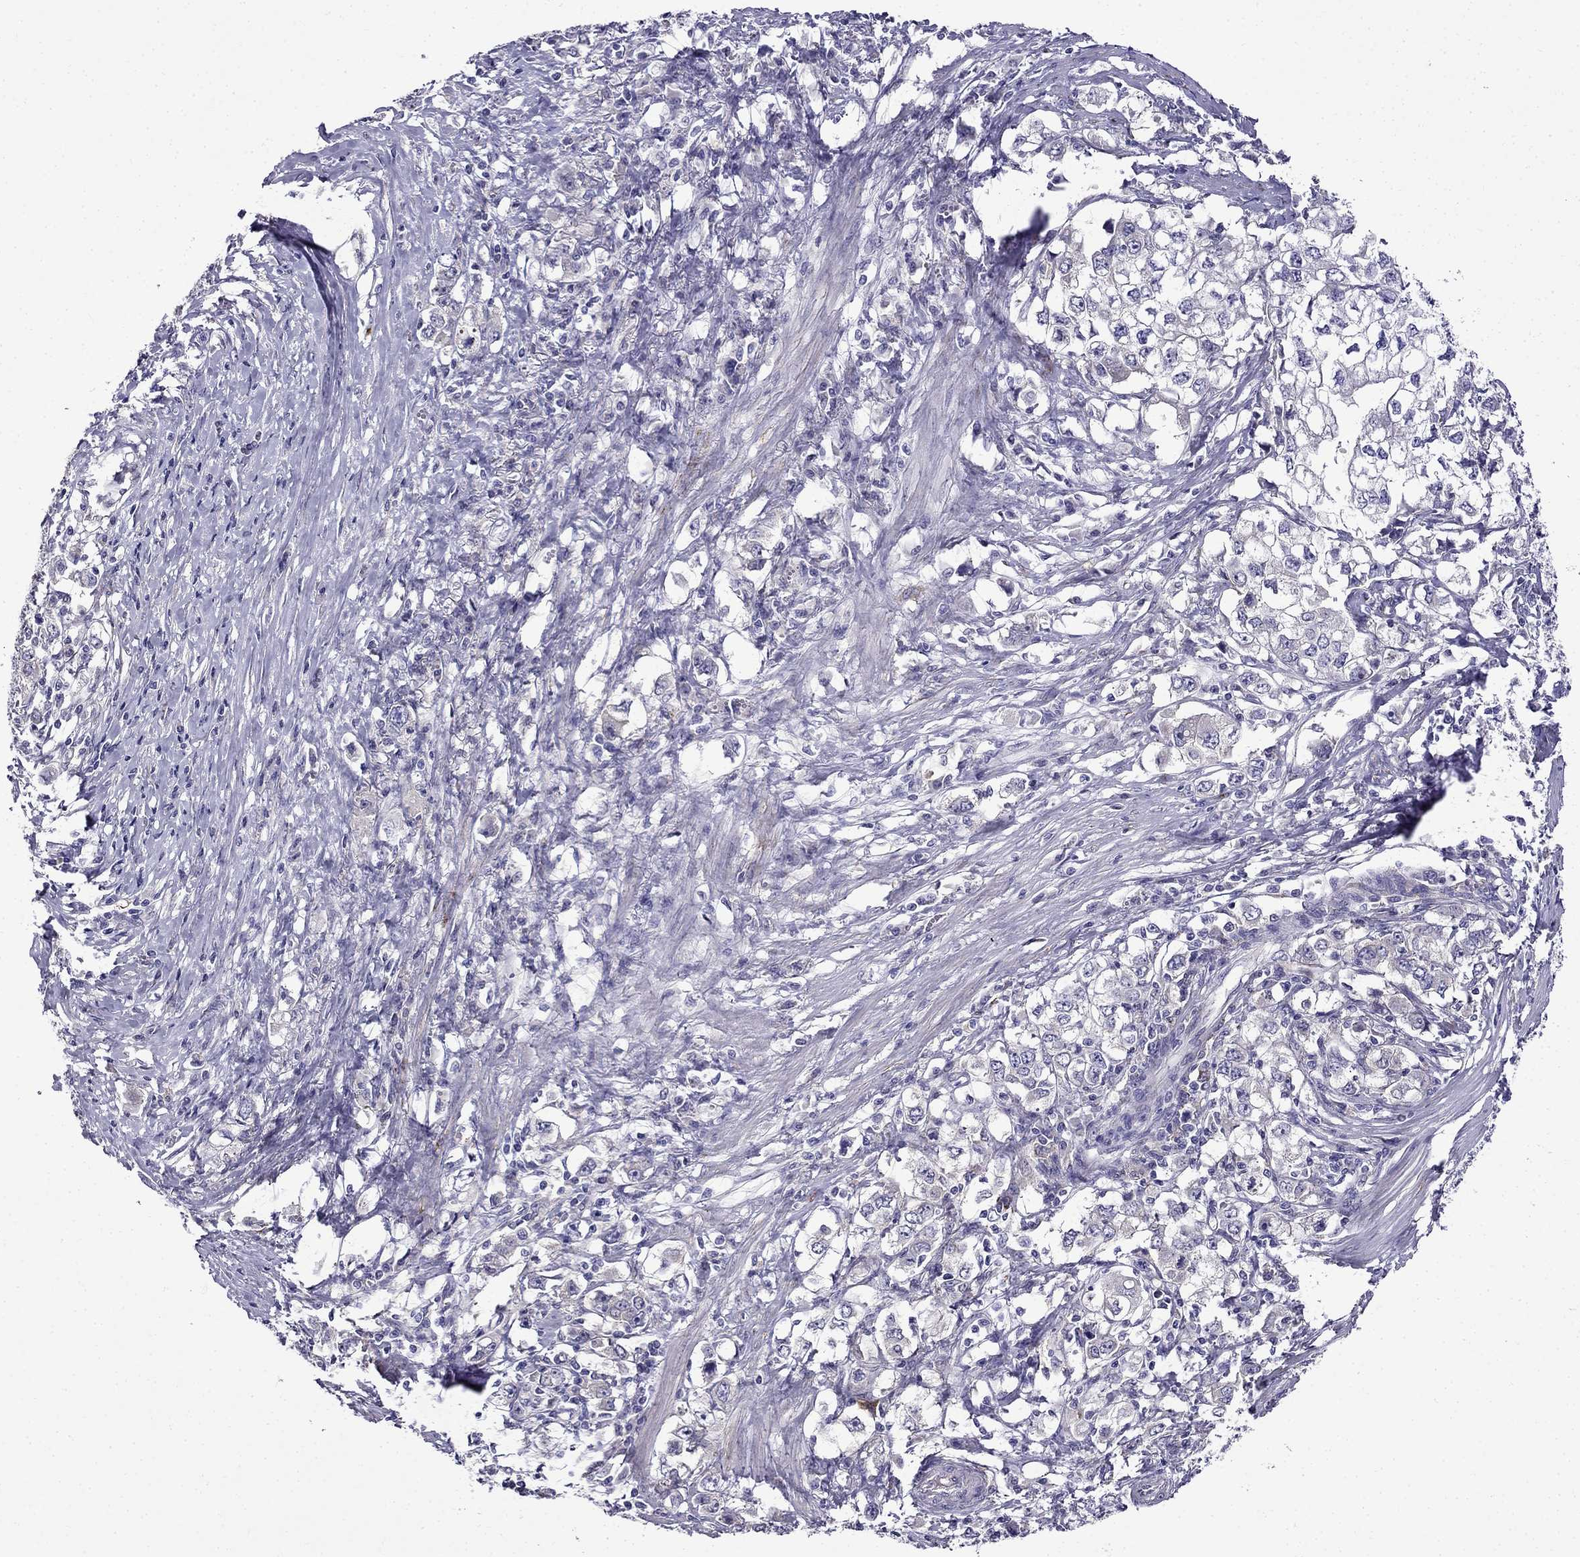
{"staining": {"intensity": "negative", "quantity": "none", "location": "none"}, "tissue": "stomach cancer", "cell_type": "Tumor cells", "image_type": "cancer", "snomed": [{"axis": "morphology", "description": "Adenocarcinoma, NOS"}, {"axis": "topography", "description": "Stomach, lower"}], "caption": "Stomach adenocarcinoma stained for a protein using immunohistochemistry reveals no staining tumor cells.", "gene": "PI16", "patient": {"sex": "female", "age": 72}}